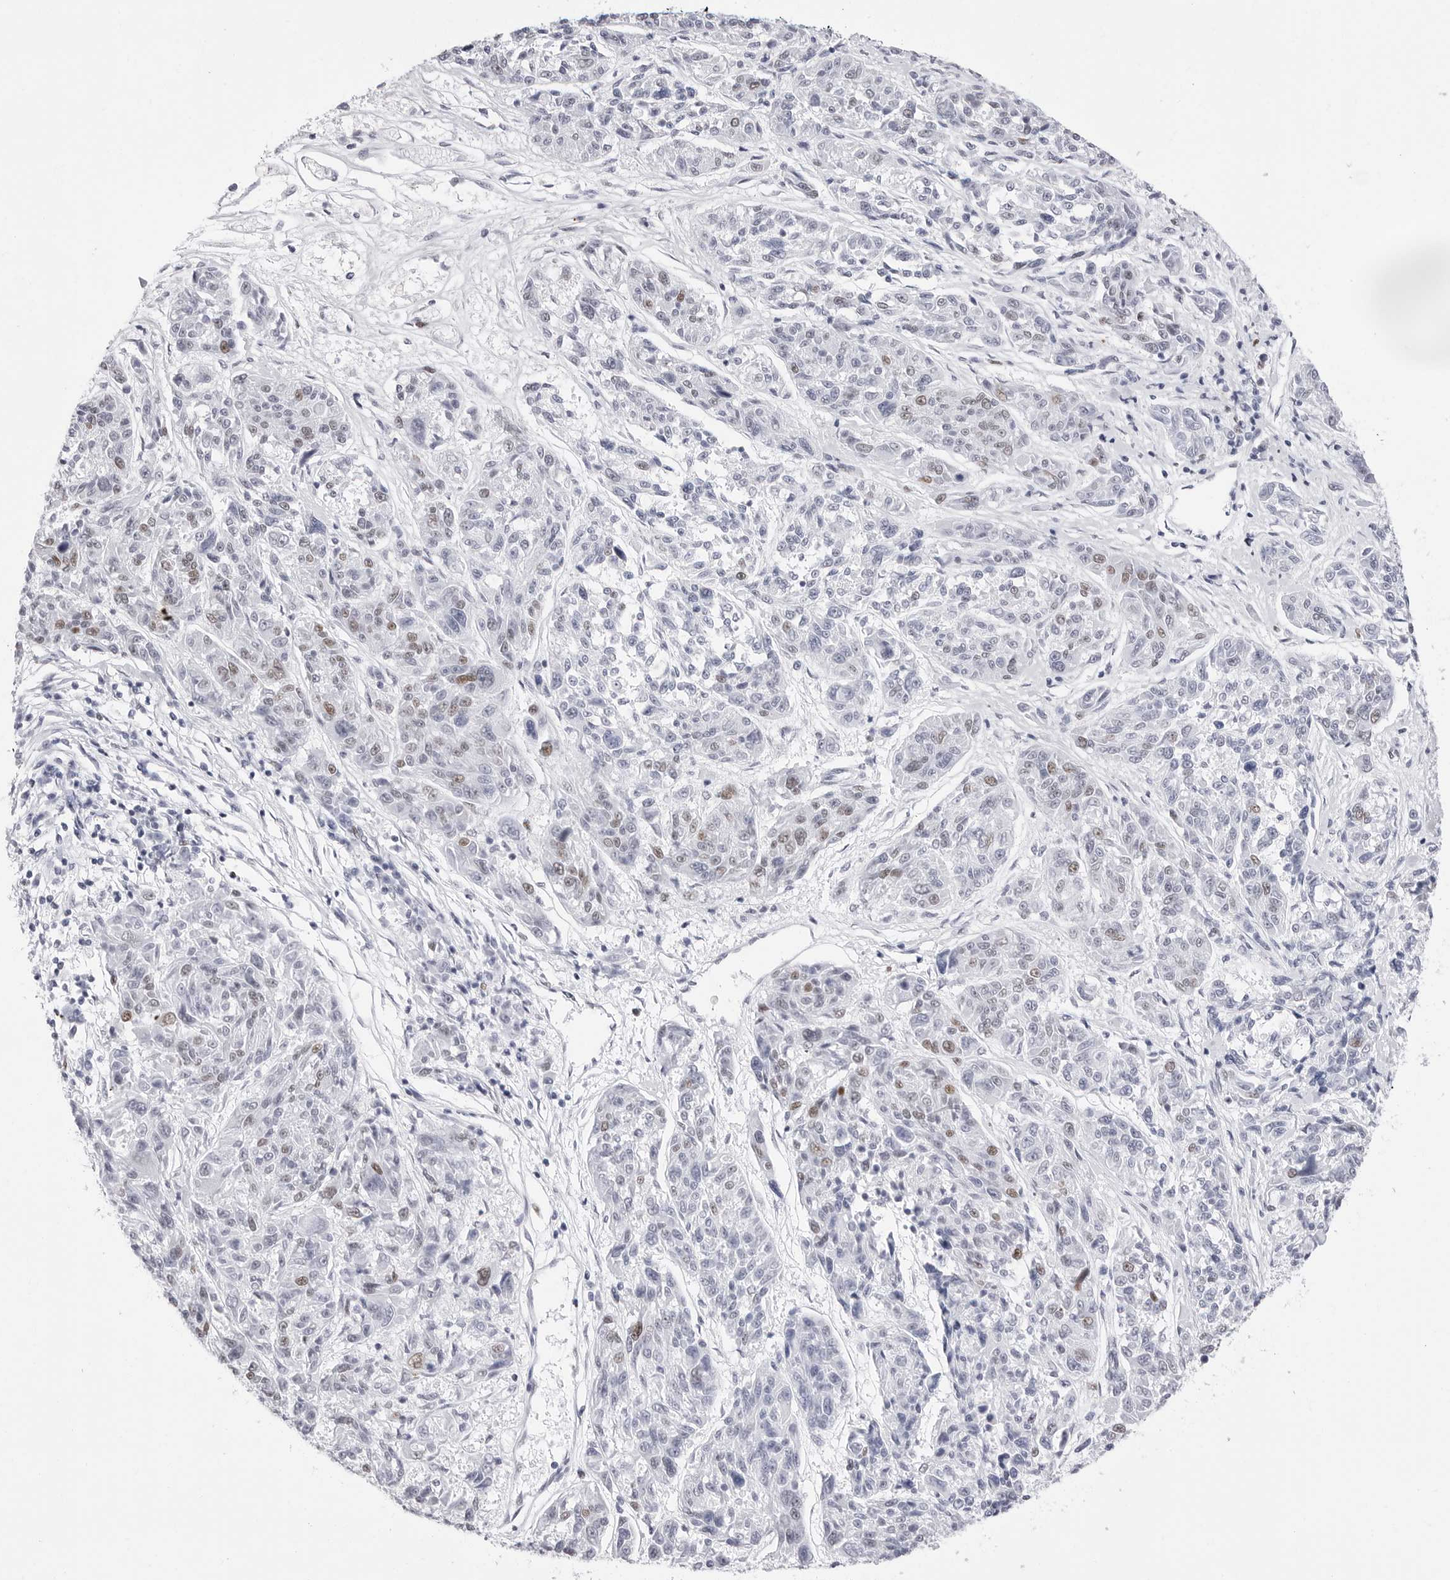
{"staining": {"intensity": "weak", "quantity": "<25%", "location": "nuclear"}, "tissue": "melanoma", "cell_type": "Tumor cells", "image_type": "cancer", "snomed": [{"axis": "morphology", "description": "Malignant melanoma, NOS"}, {"axis": "topography", "description": "Skin"}], "caption": "IHC of melanoma demonstrates no positivity in tumor cells.", "gene": "NASP", "patient": {"sex": "male", "age": 53}}